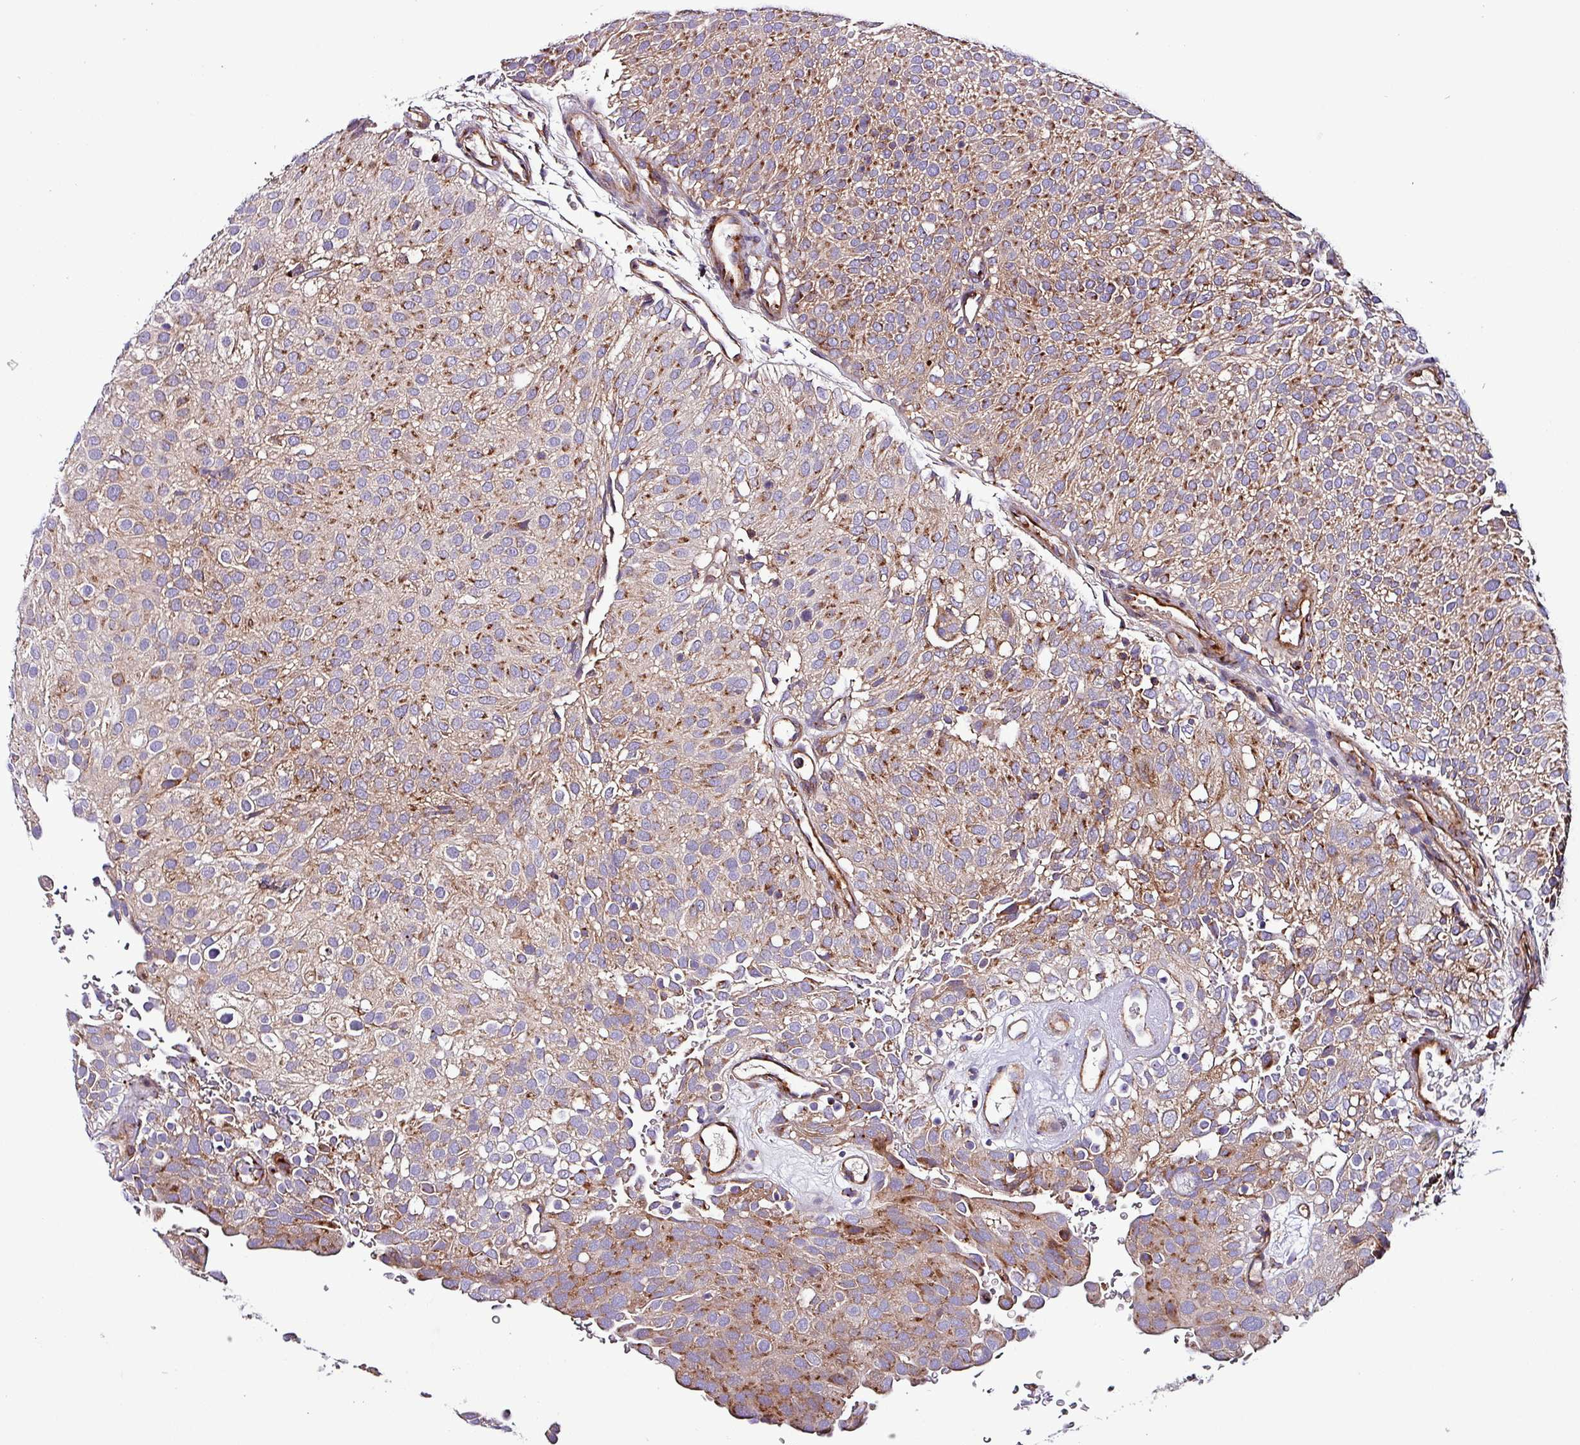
{"staining": {"intensity": "moderate", "quantity": ">75%", "location": "cytoplasmic/membranous"}, "tissue": "urothelial cancer", "cell_type": "Tumor cells", "image_type": "cancer", "snomed": [{"axis": "morphology", "description": "Urothelial carcinoma, Low grade"}, {"axis": "topography", "description": "Urinary bladder"}], "caption": "Moderate cytoplasmic/membranous positivity is seen in approximately >75% of tumor cells in urothelial carcinoma (low-grade). (Brightfield microscopy of DAB IHC at high magnification).", "gene": "VAMP4", "patient": {"sex": "male", "age": 78}}